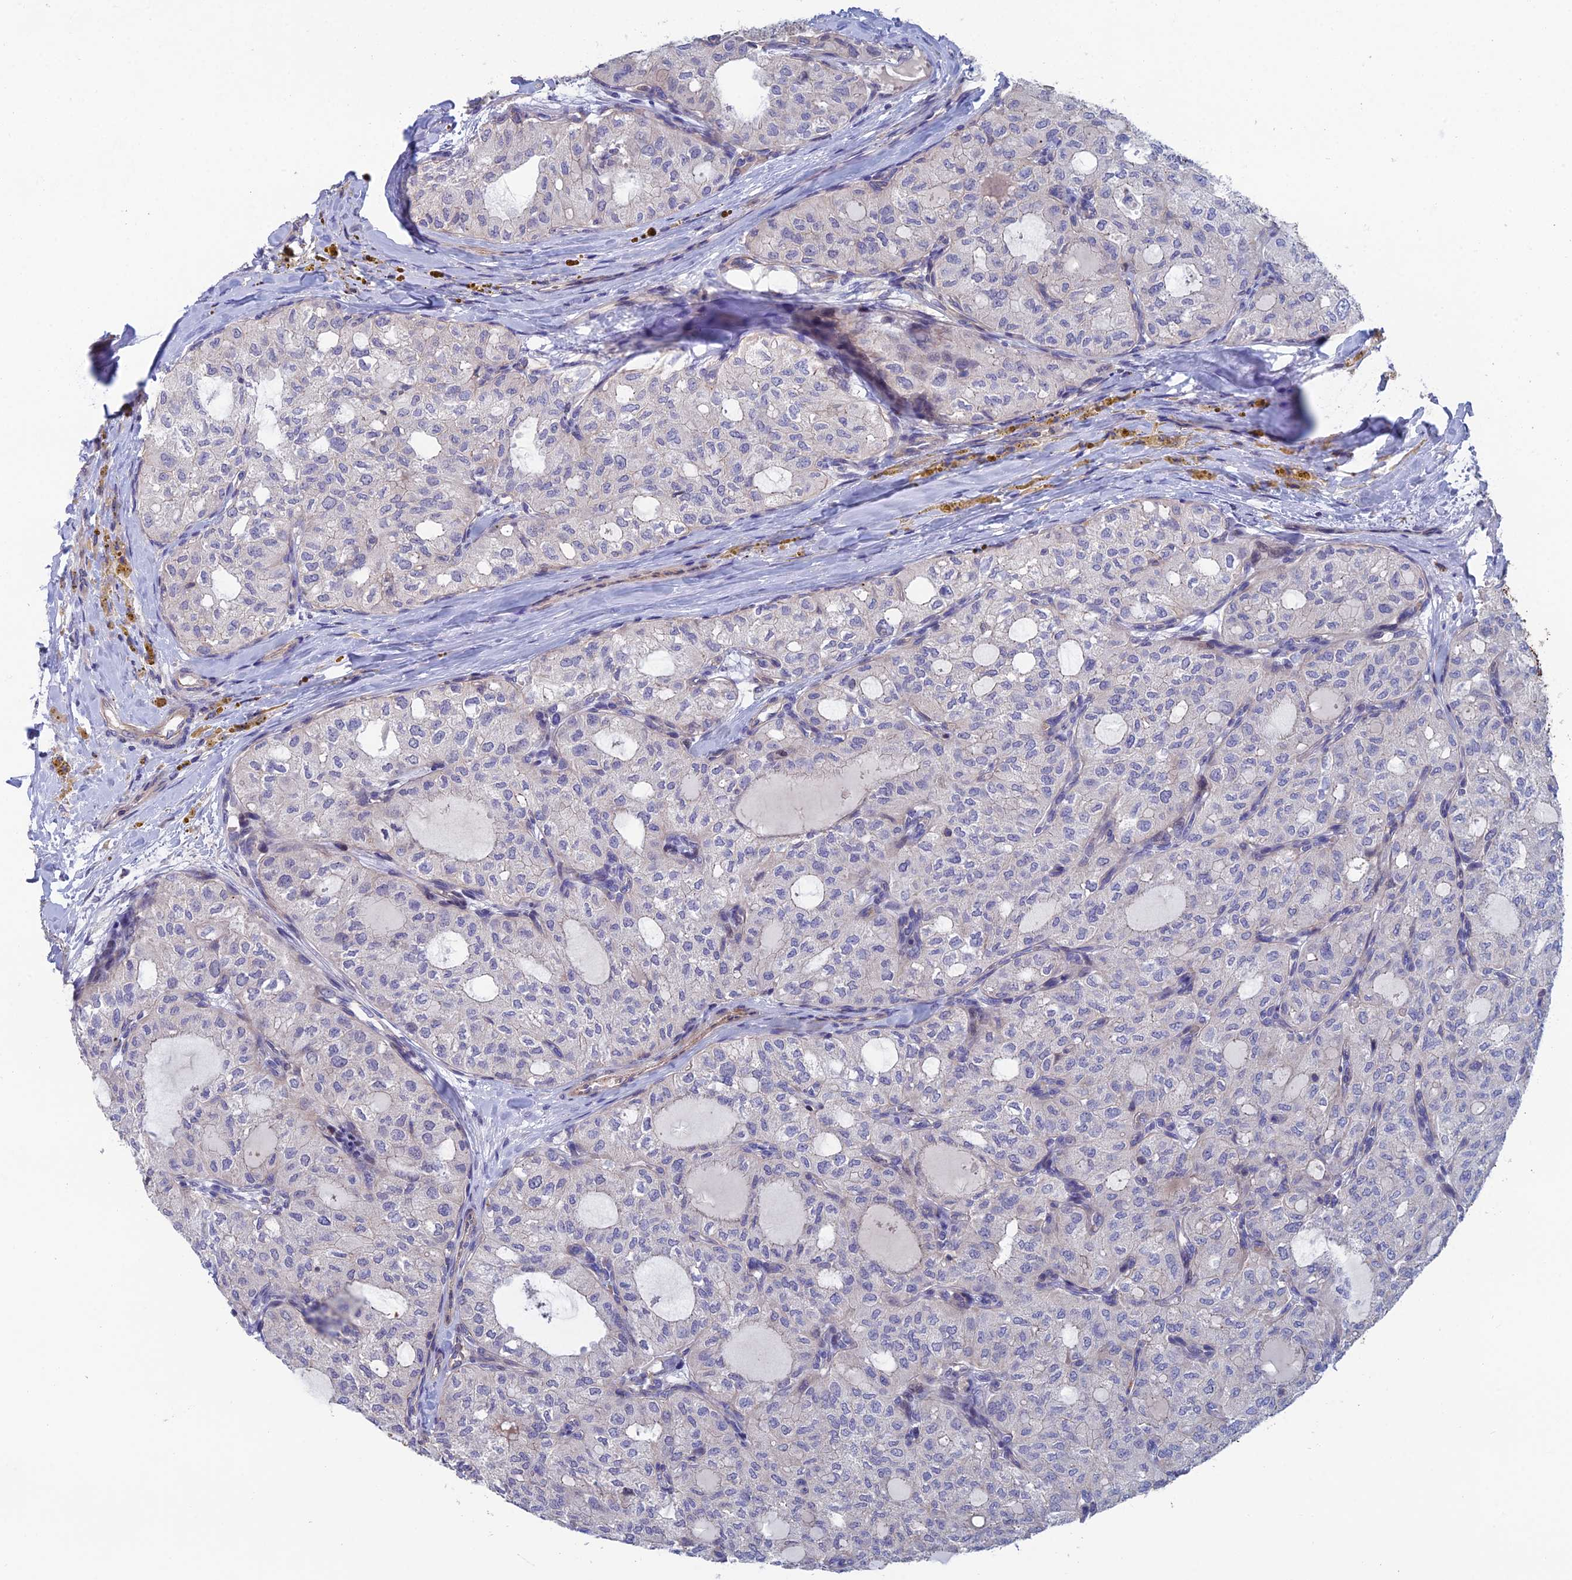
{"staining": {"intensity": "negative", "quantity": "none", "location": "none"}, "tissue": "thyroid cancer", "cell_type": "Tumor cells", "image_type": "cancer", "snomed": [{"axis": "morphology", "description": "Follicular adenoma carcinoma, NOS"}, {"axis": "topography", "description": "Thyroid gland"}], "caption": "This micrograph is of thyroid follicular adenoma carcinoma stained with immunohistochemistry to label a protein in brown with the nuclei are counter-stained blue. There is no expression in tumor cells. The staining was performed using DAB to visualize the protein expression in brown, while the nuclei were stained in blue with hematoxylin (Magnification: 20x).", "gene": "USP37", "patient": {"sex": "male", "age": 75}}